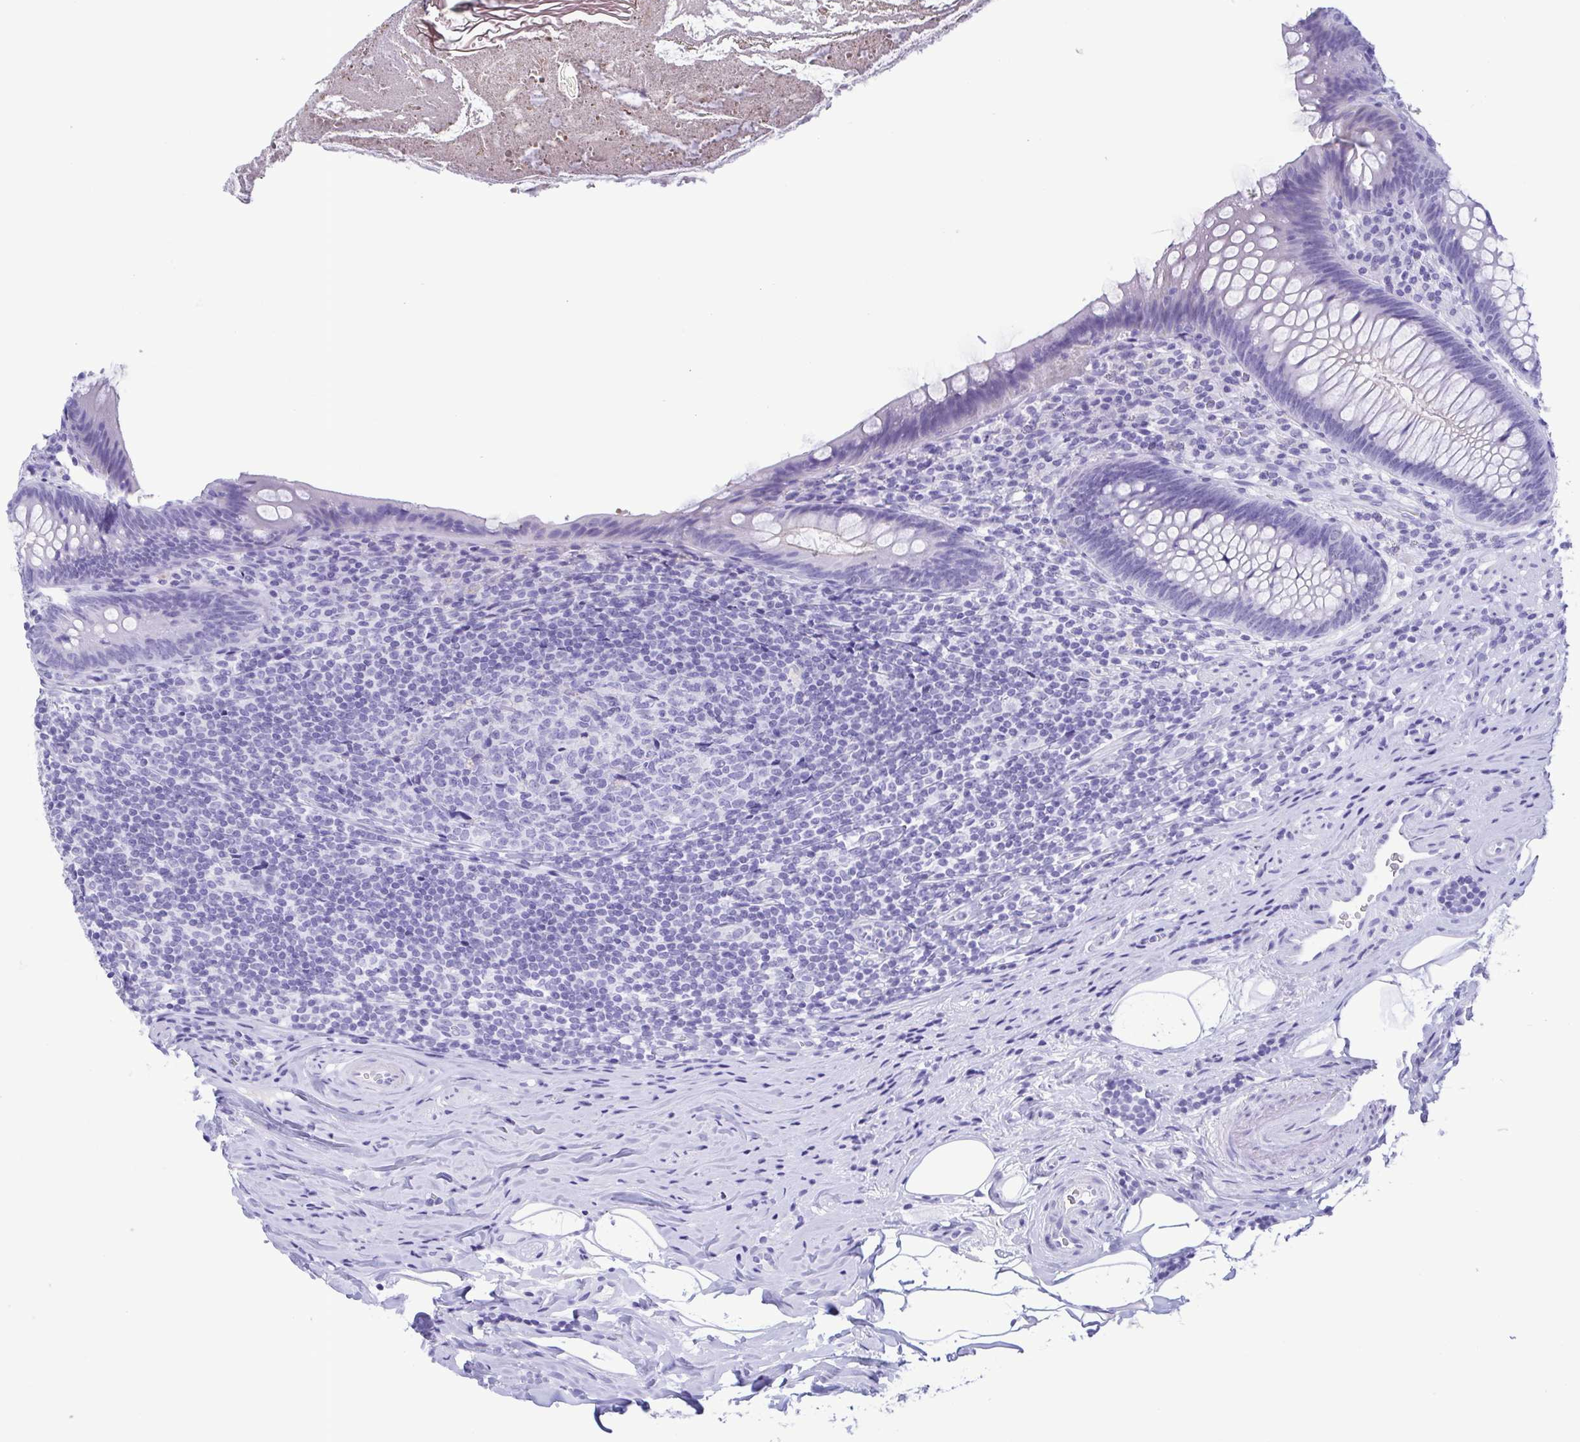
{"staining": {"intensity": "negative", "quantity": "none", "location": "none"}, "tissue": "appendix", "cell_type": "Glandular cells", "image_type": "normal", "snomed": [{"axis": "morphology", "description": "Normal tissue, NOS"}, {"axis": "topography", "description": "Appendix"}], "caption": "DAB immunohistochemical staining of benign human appendix shows no significant positivity in glandular cells.", "gene": "TSPY10", "patient": {"sex": "male", "age": 47}}